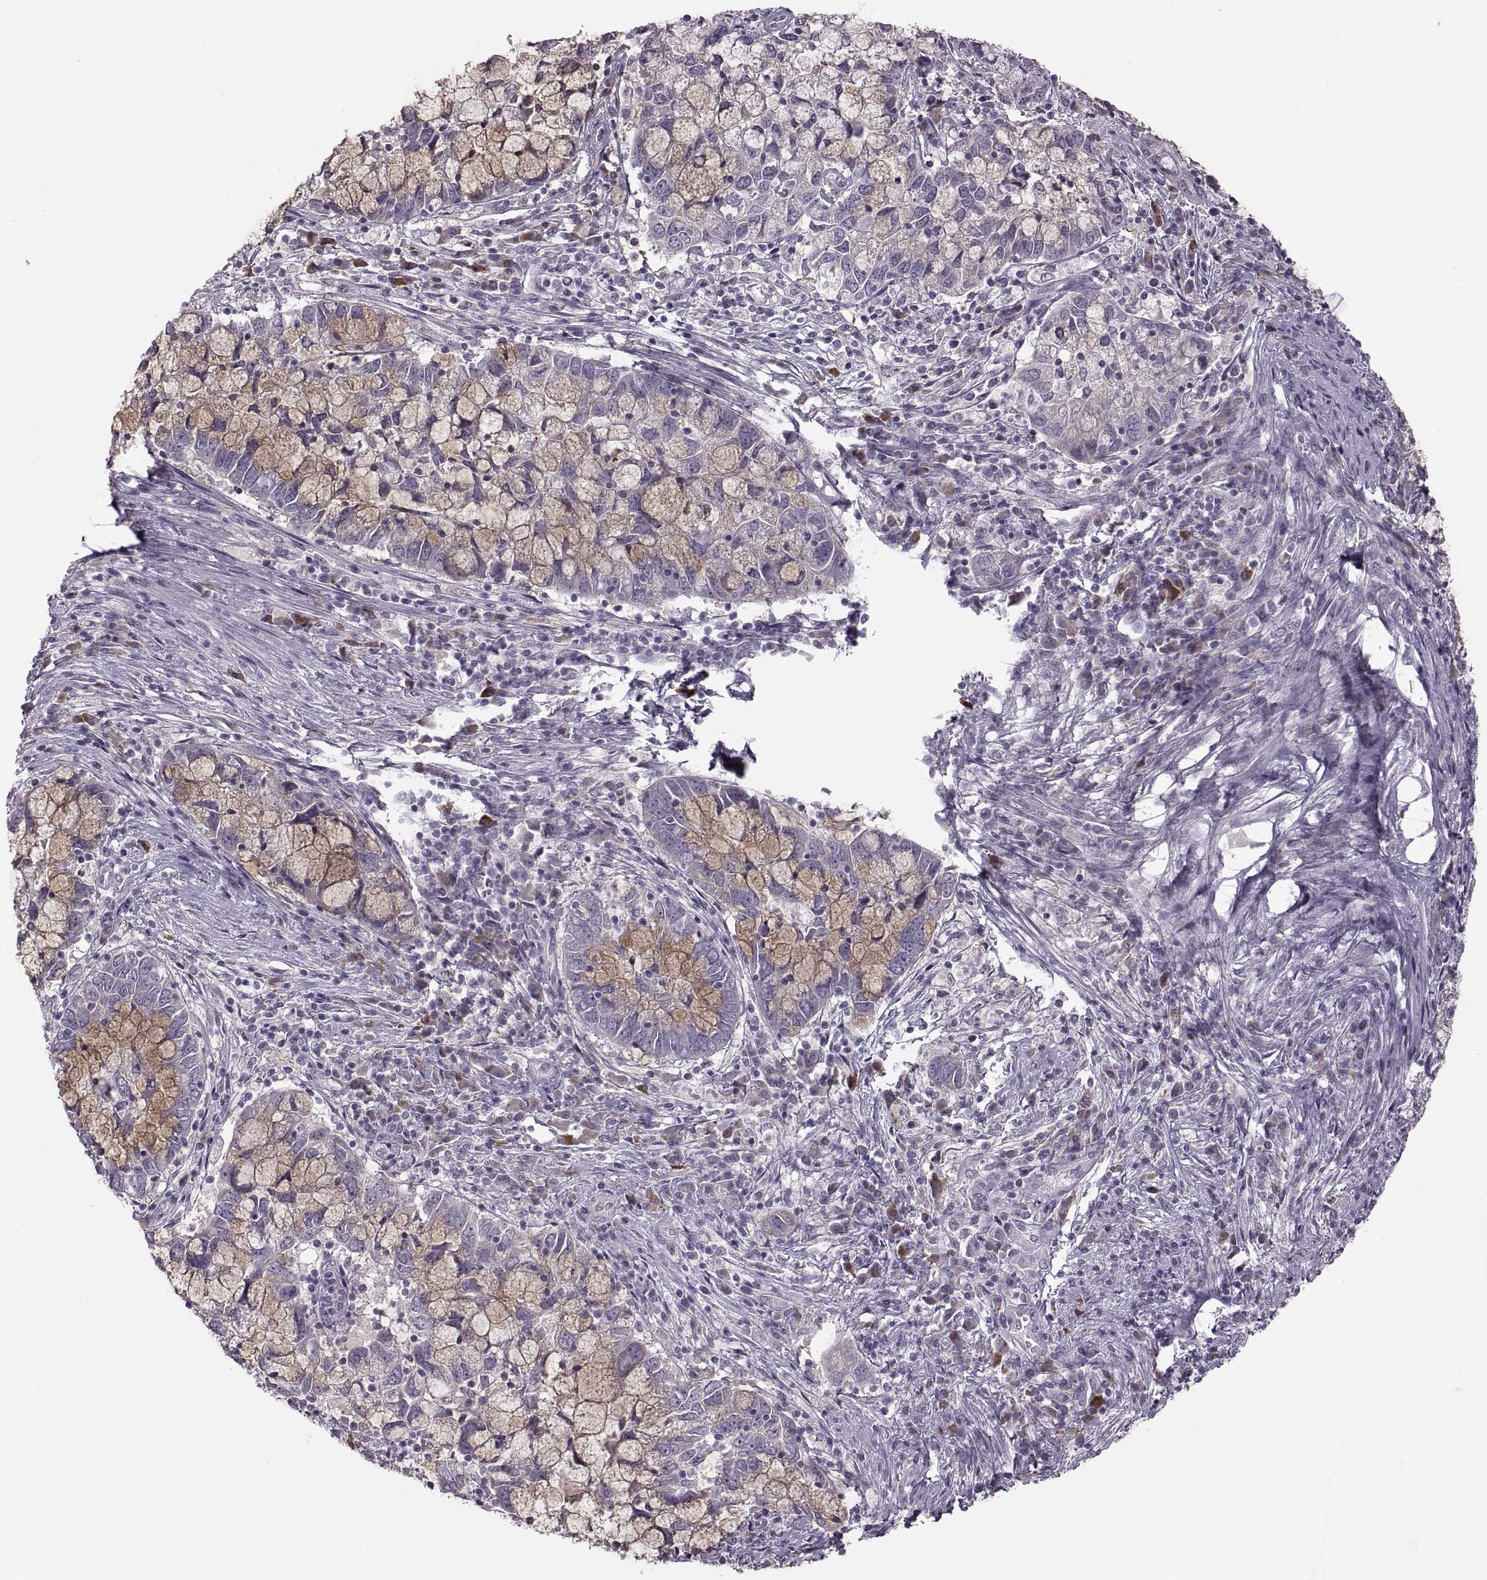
{"staining": {"intensity": "negative", "quantity": "none", "location": "none"}, "tissue": "cervical cancer", "cell_type": "Tumor cells", "image_type": "cancer", "snomed": [{"axis": "morphology", "description": "Adenocarcinoma, NOS"}, {"axis": "topography", "description": "Cervix"}], "caption": "This is an immunohistochemistry (IHC) histopathology image of human adenocarcinoma (cervical). There is no positivity in tumor cells.", "gene": "H2AP", "patient": {"sex": "female", "age": 40}}